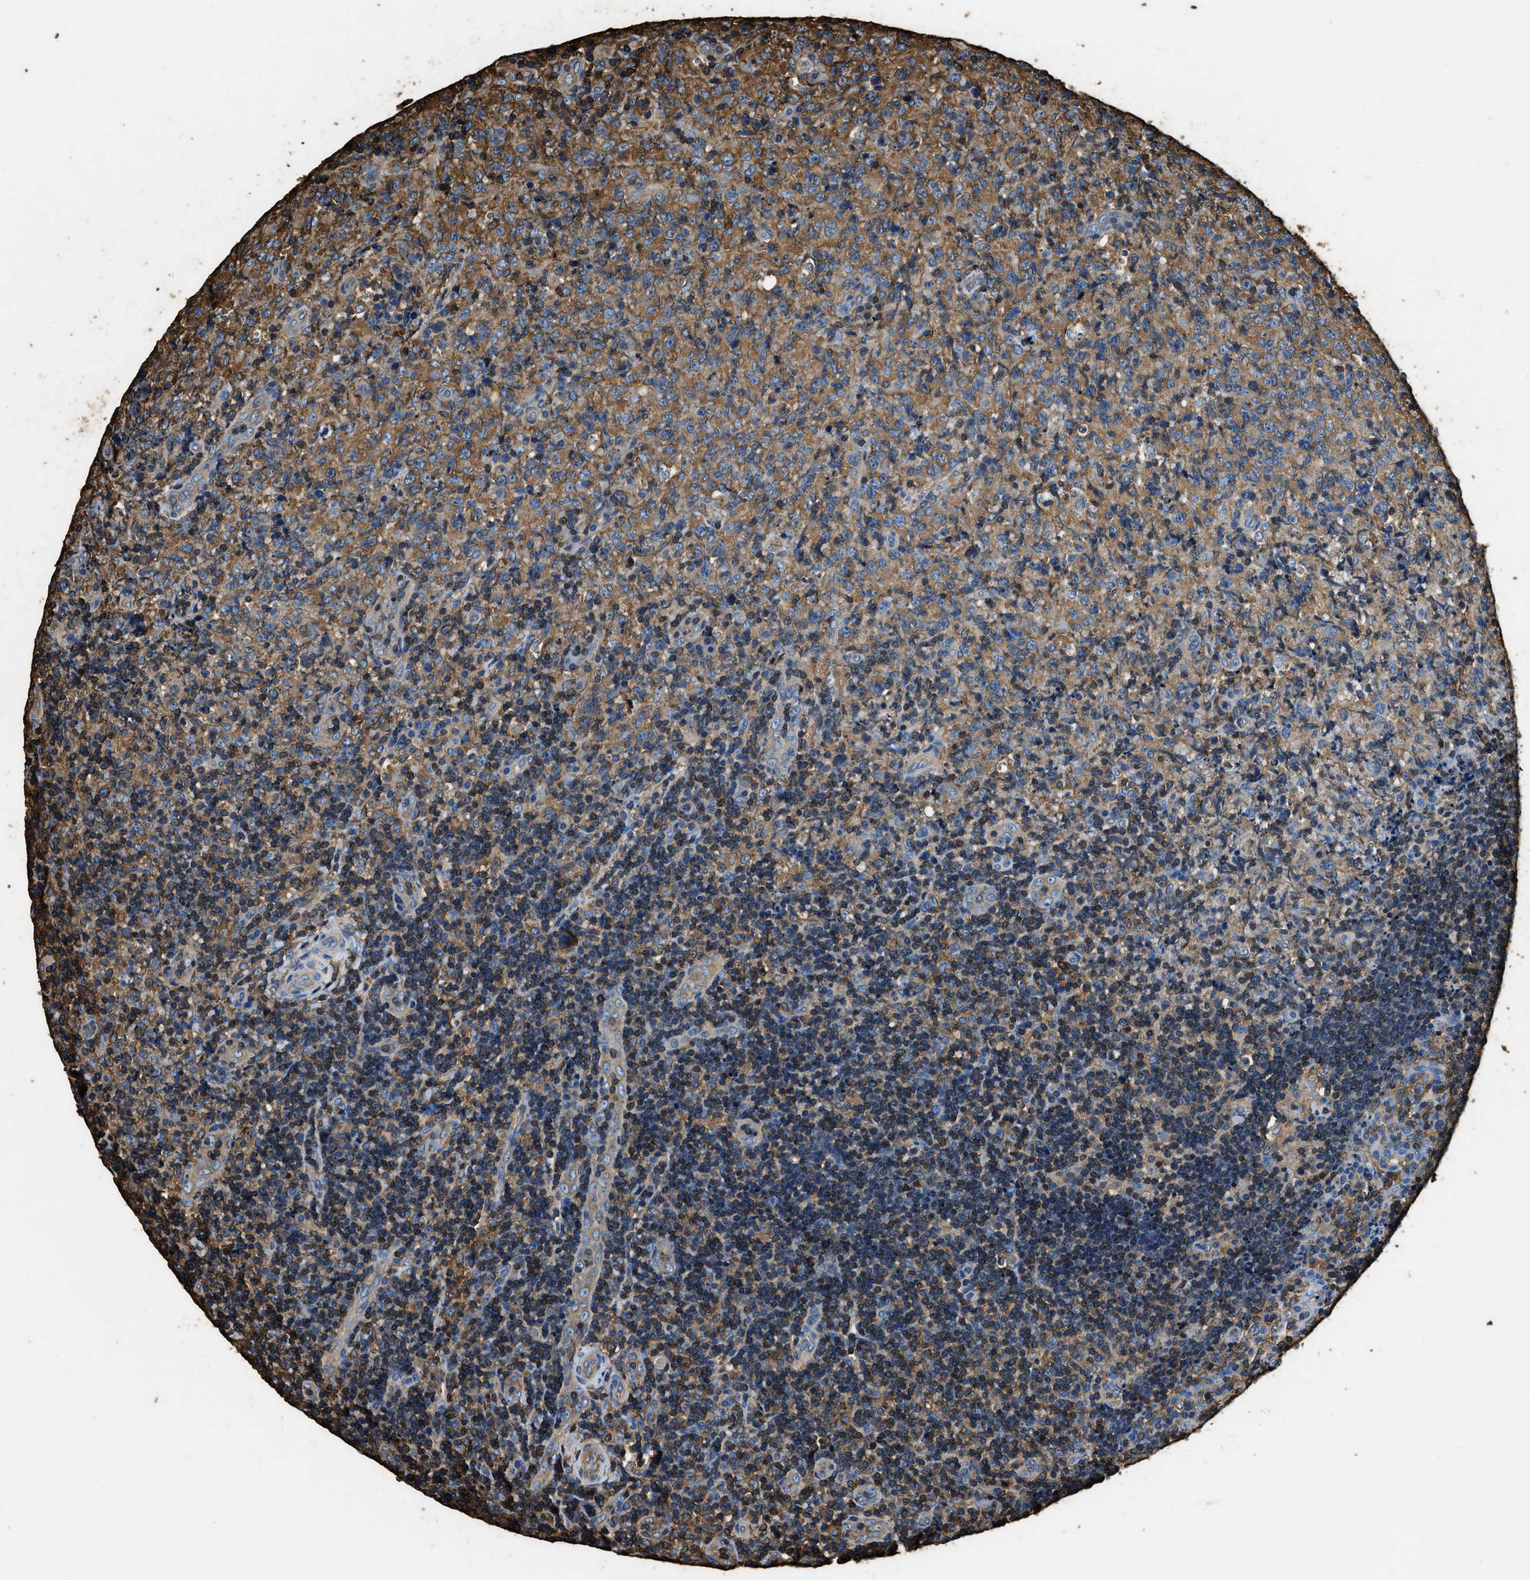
{"staining": {"intensity": "moderate", "quantity": ">75%", "location": "cytoplasmic/membranous"}, "tissue": "lymphoma", "cell_type": "Tumor cells", "image_type": "cancer", "snomed": [{"axis": "morphology", "description": "Malignant lymphoma, non-Hodgkin's type, High grade"}, {"axis": "topography", "description": "Tonsil"}], "caption": "Moderate cytoplasmic/membranous expression is appreciated in about >75% of tumor cells in lymphoma. The staining is performed using DAB (3,3'-diaminobenzidine) brown chromogen to label protein expression. The nuclei are counter-stained blue using hematoxylin.", "gene": "ACCS", "patient": {"sex": "female", "age": 36}}